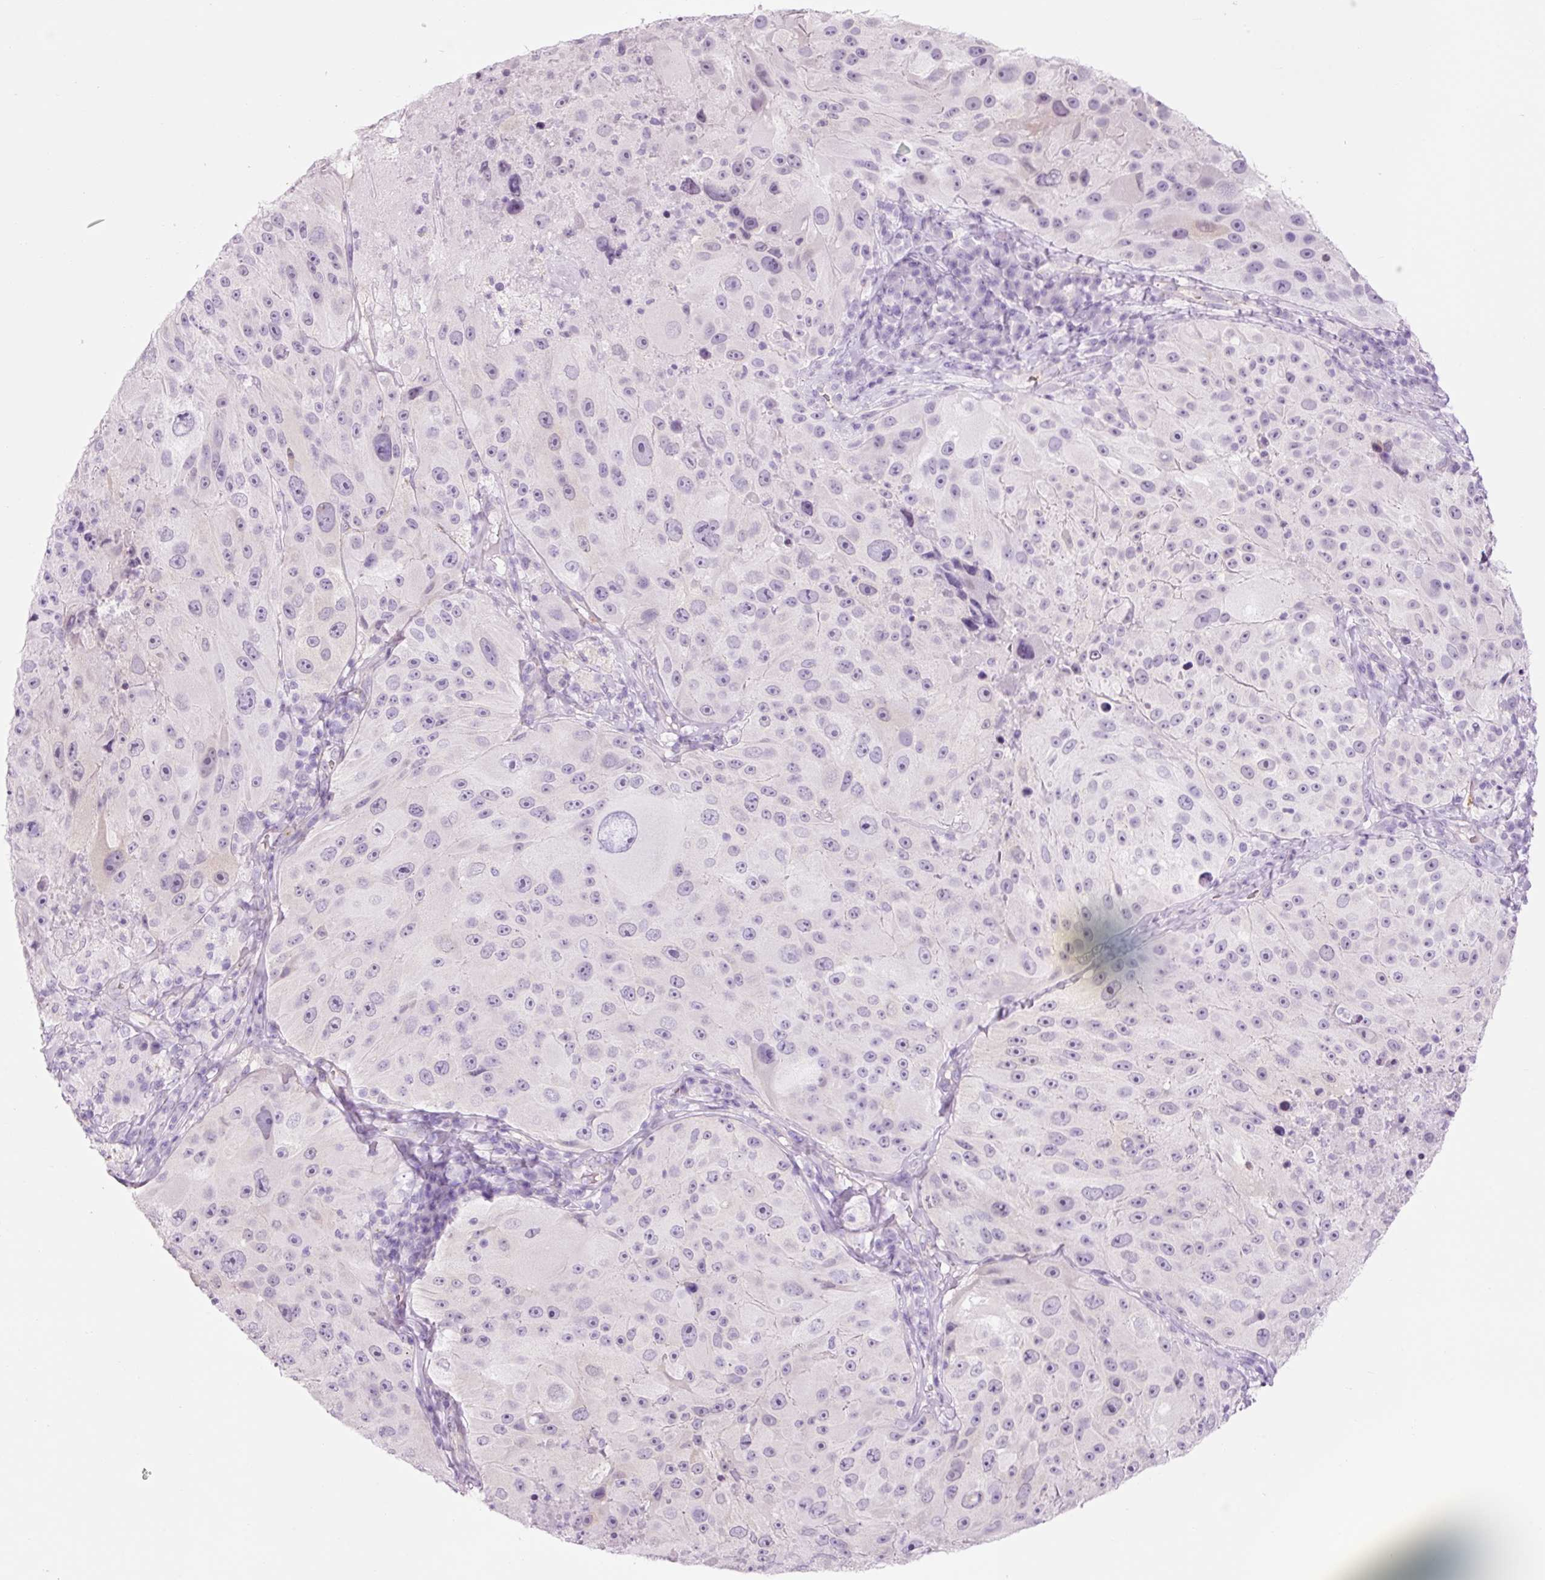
{"staining": {"intensity": "negative", "quantity": "none", "location": "none"}, "tissue": "melanoma", "cell_type": "Tumor cells", "image_type": "cancer", "snomed": [{"axis": "morphology", "description": "Malignant melanoma, Metastatic site"}, {"axis": "topography", "description": "Lymph node"}], "caption": "Tumor cells are negative for protein expression in human melanoma. The staining was performed using DAB (3,3'-diaminobenzidine) to visualize the protein expression in brown, while the nuclei were stained in blue with hematoxylin (Magnification: 20x).", "gene": "HSPA4L", "patient": {"sex": "male", "age": 62}}